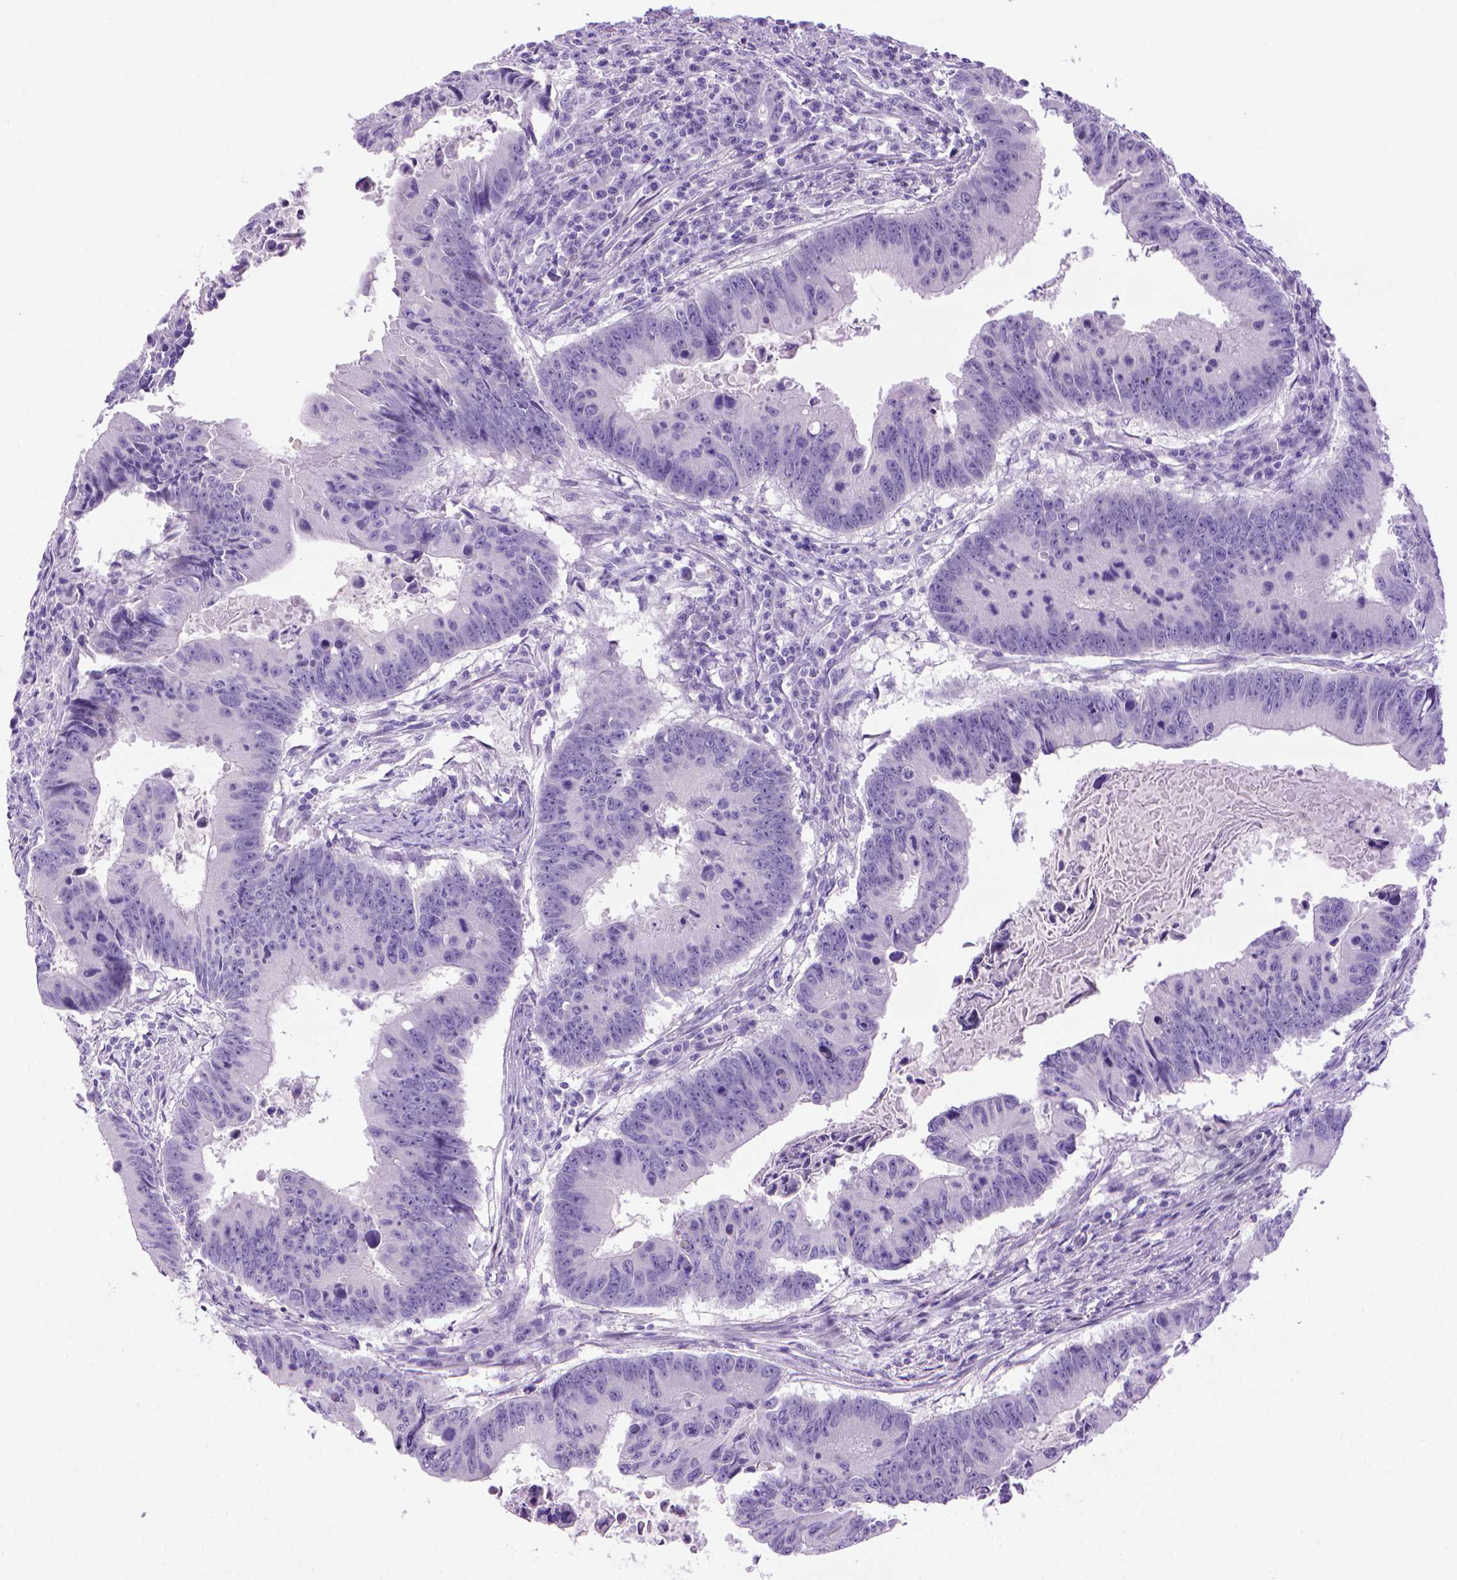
{"staining": {"intensity": "negative", "quantity": "none", "location": "none"}, "tissue": "colorectal cancer", "cell_type": "Tumor cells", "image_type": "cancer", "snomed": [{"axis": "morphology", "description": "Adenocarcinoma, NOS"}, {"axis": "topography", "description": "Colon"}], "caption": "Colorectal cancer was stained to show a protein in brown. There is no significant expression in tumor cells.", "gene": "SGCG", "patient": {"sex": "female", "age": 87}}